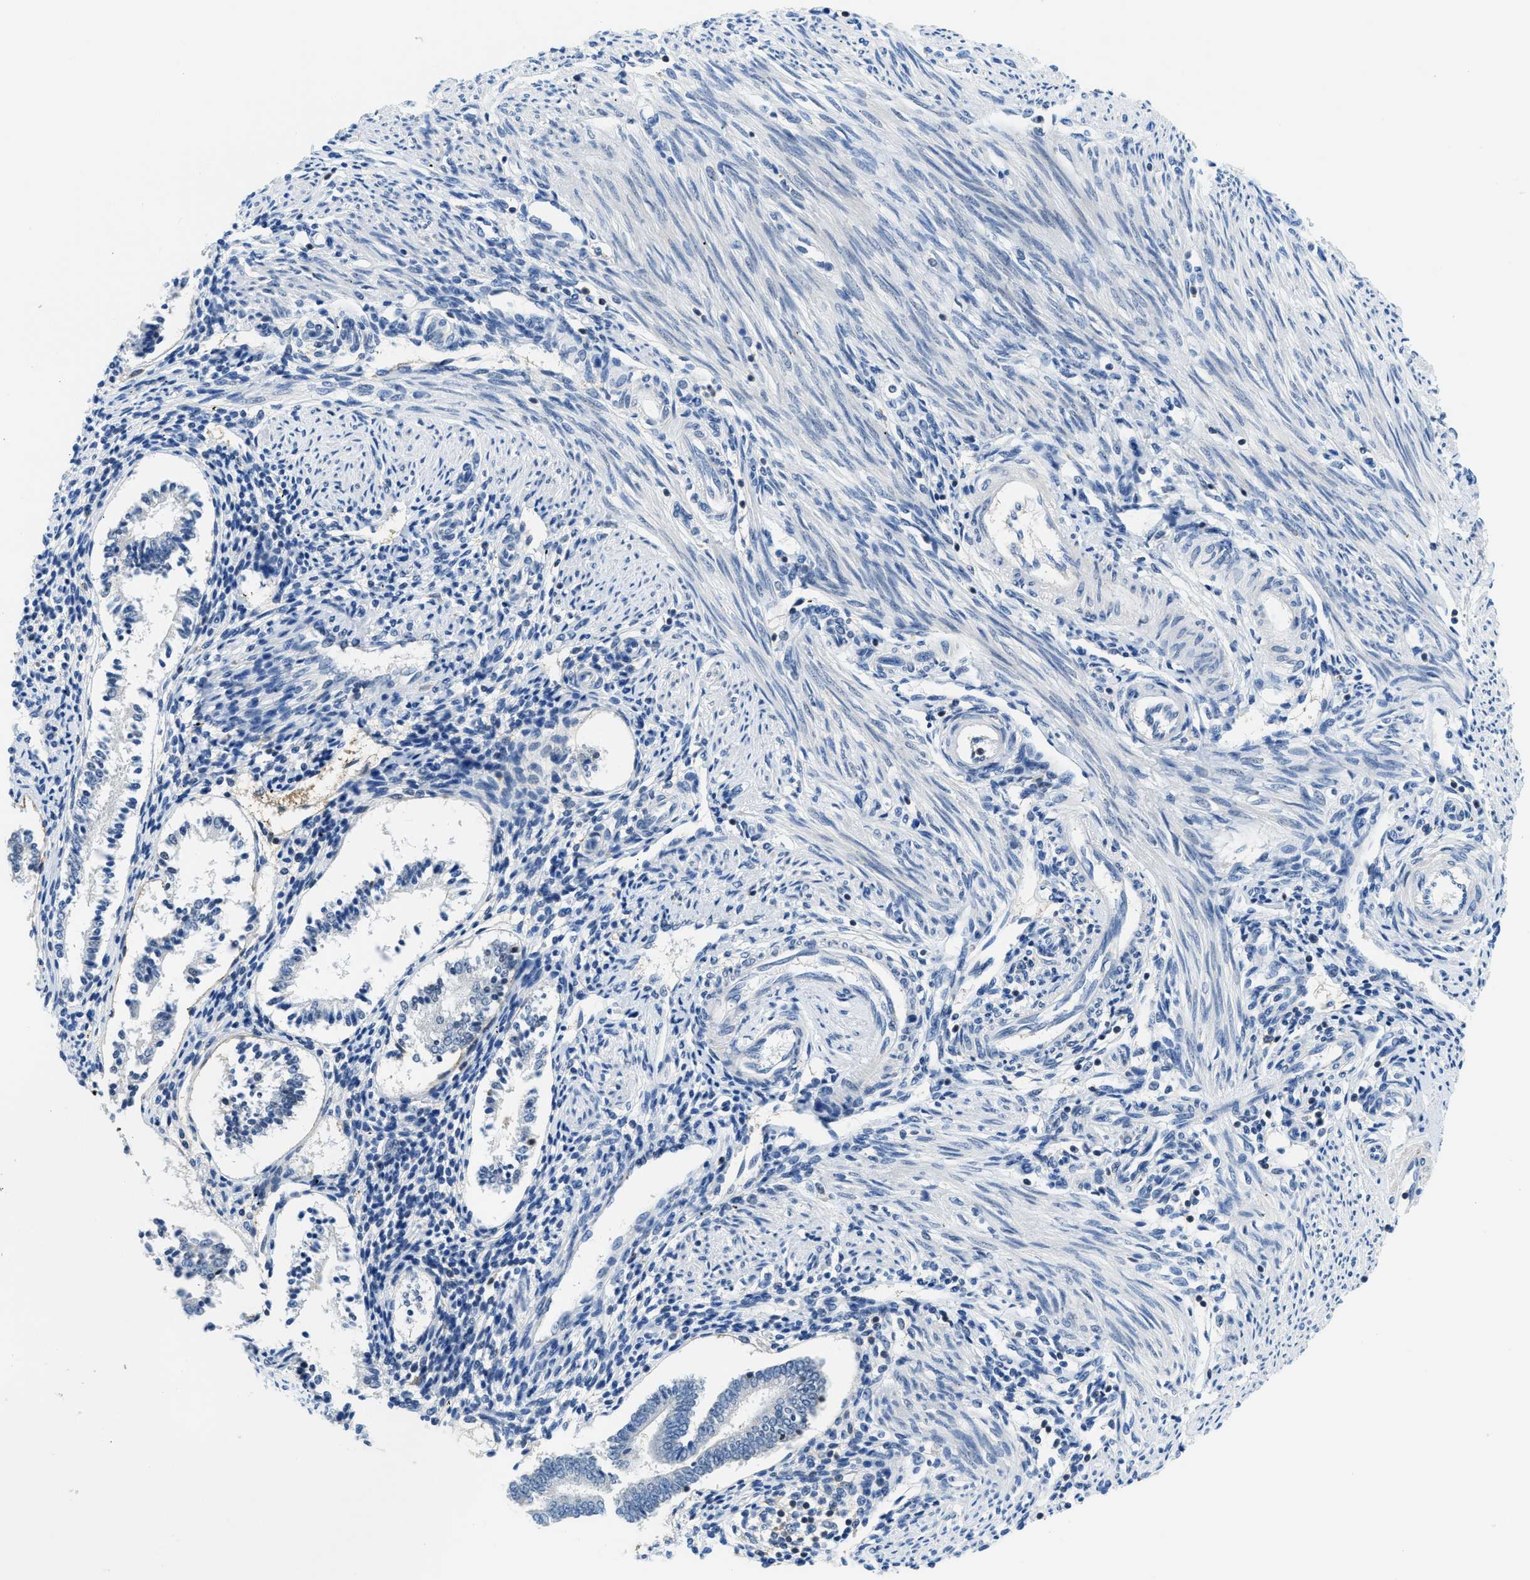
{"staining": {"intensity": "negative", "quantity": "none", "location": "none"}, "tissue": "endometrium", "cell_type": "Cells in endometrial stroma", "image_type": "normal", "snomed": [{"axis": "morphology", "description": "Normal tissue, NOS"}, {"axis": "topography", "description": "Endometrium"}], "caption": "A high-resolution image shows immunohistochemistry (IHC) staining of benign endometrium, which displays no significant positivity in cells in endometrial stroma.", "gene": "FAM151A", "patient": {"sex": "female", "age": 42}}